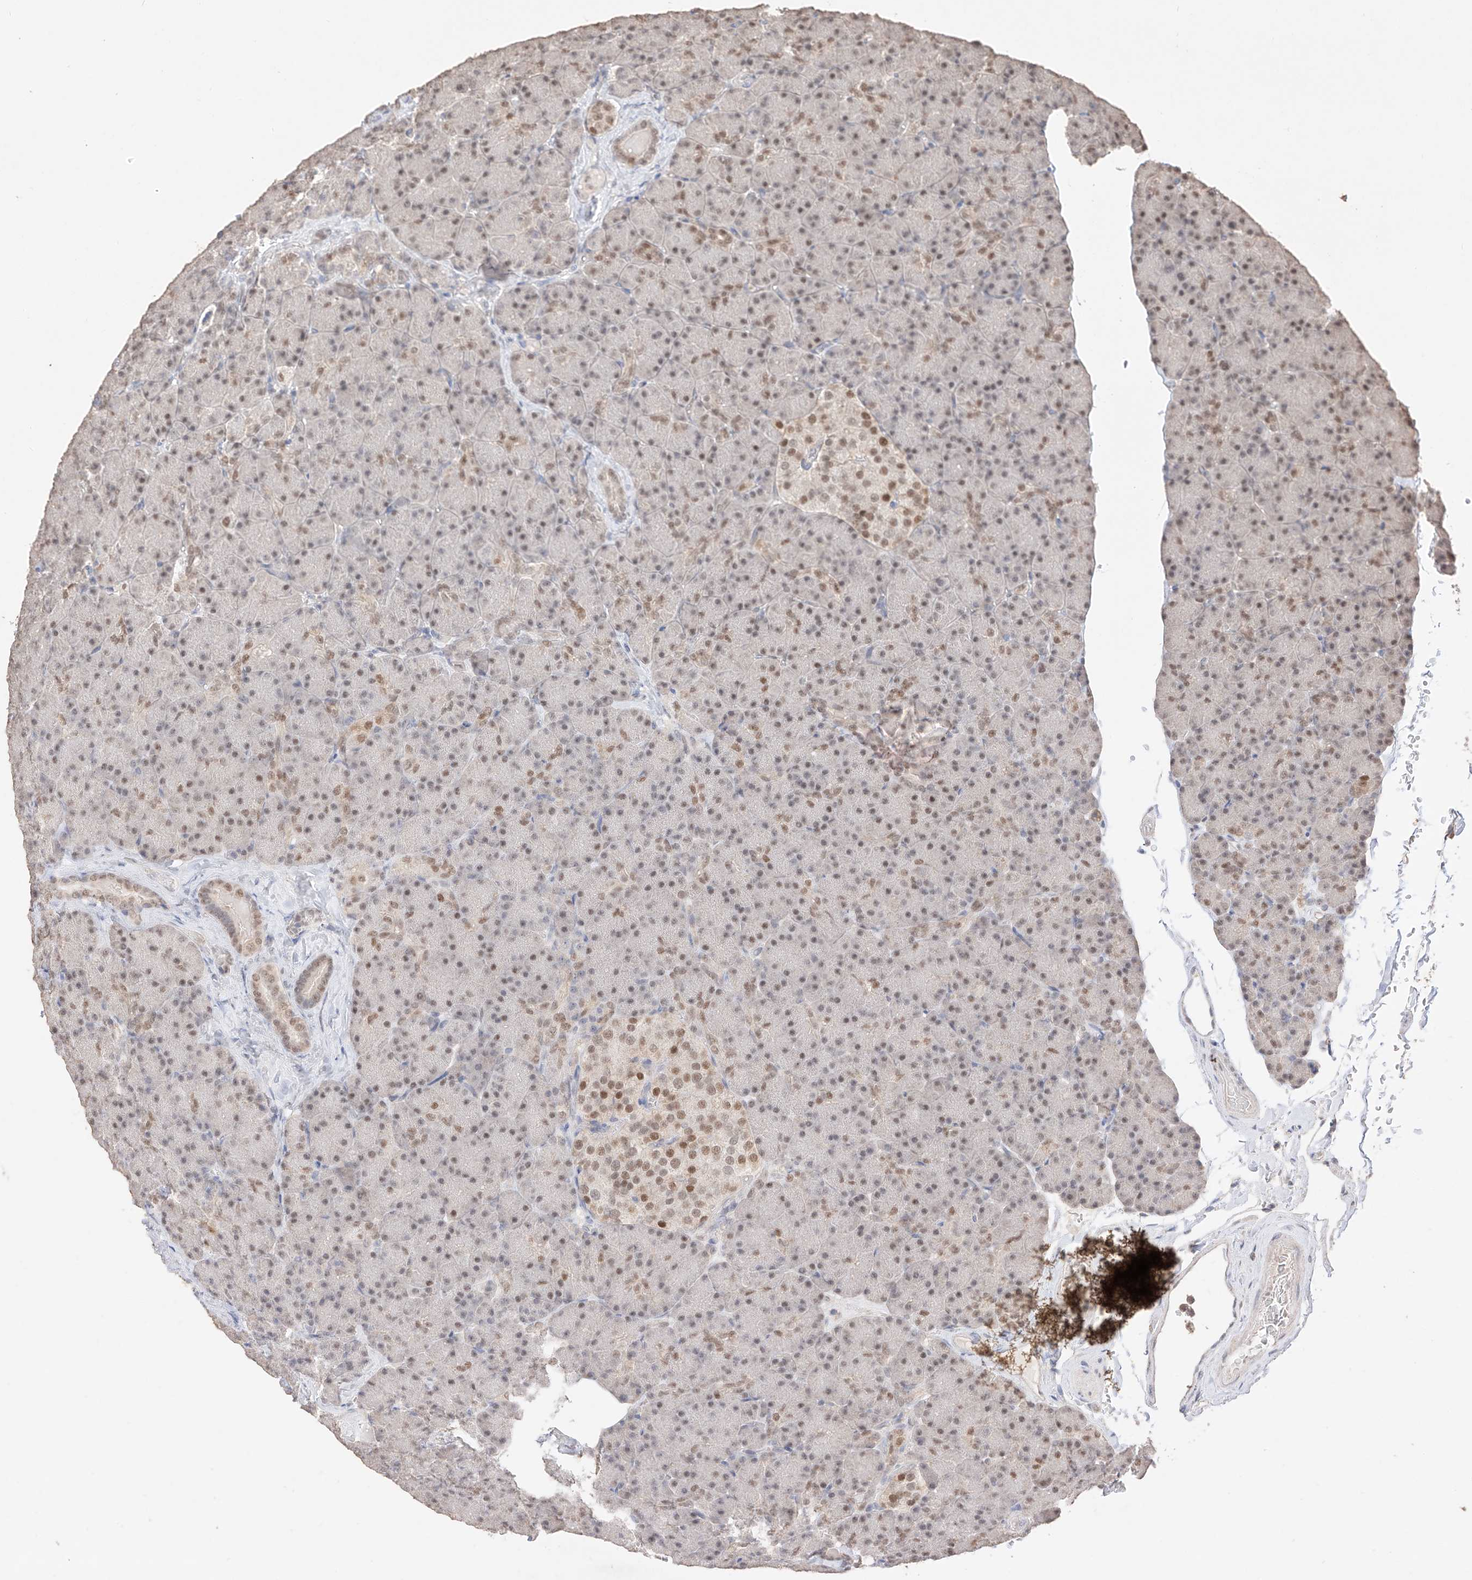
{"staining": {"intensity": "strong", "quantity": "25%-75%", "location": "nuclear"}, "tissue": "pancreas", "cell_type": "Exocrine glandular cells", "image_type": "normal", "snomed": [{"axis": "morphology", "description": "Normal tissue, NOS"}, {"axis": "topography", "description": "Pancreas"}], "caption": "Protein analysis of normal pancreas exhibits strong nuclear expression in about 25%-75% of exocrine glandular cells.", "gene": "APIP", "patient": {"sex": "female", "age": 43}}